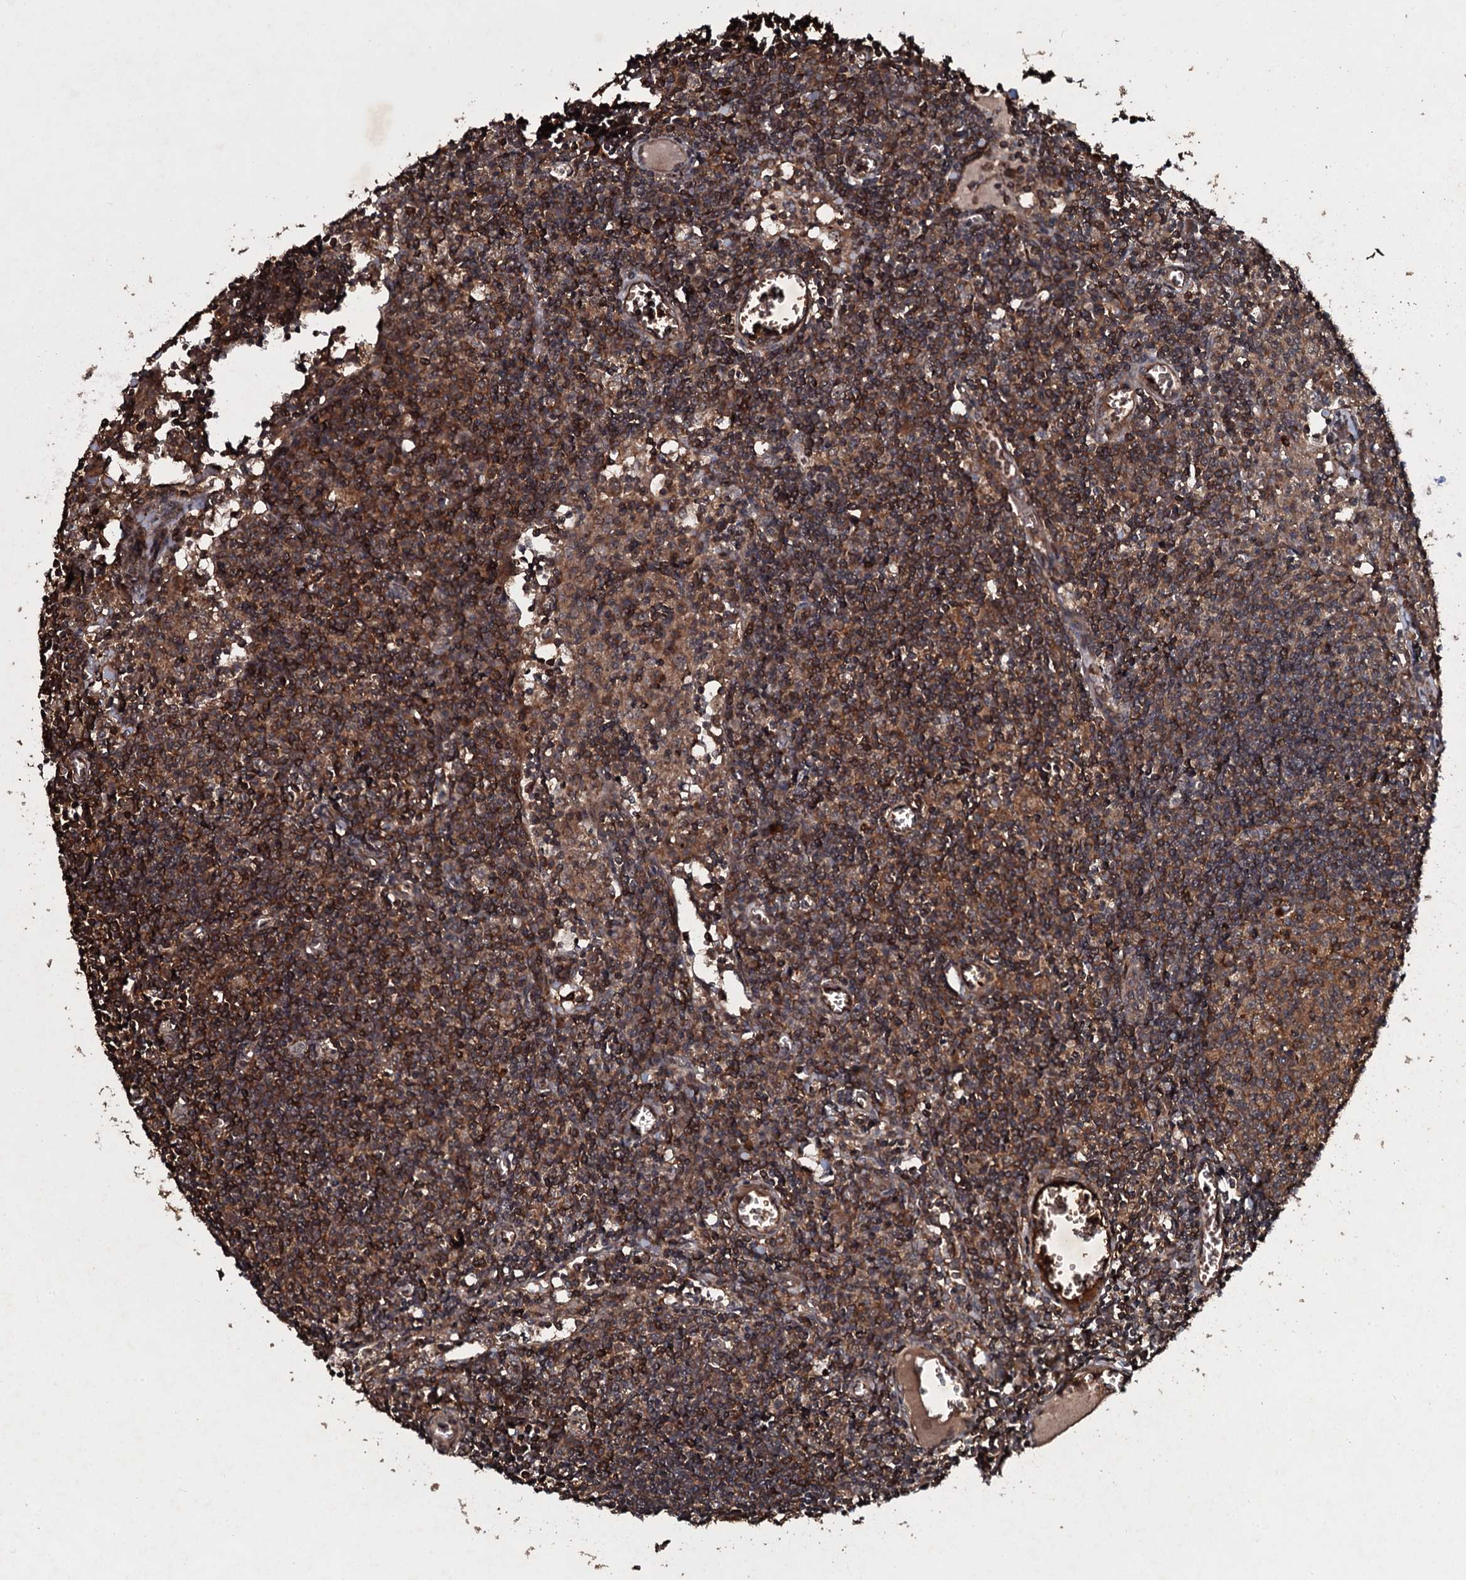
{"staining": {"intensity": "moderate", "quantity": ">75%", "location": "cytoplasmic/membranous"}, "tissue": "lymph node", "cell_type": "Germinal center cells", "image_type": "normal", "snomed": [{"axis": "morphology", "description": "Normal tissue, NOS"}, {"axis": "topography", "description": "Lymph node"}], "caption": "Lymph node stained with immunohistochemistry (IHC) exhibits moderate cytoplasmic/membranous staining in approximately >75% of germinal center cells.", "gene": "ADGRG3", "patient": {"sex": "female", "age": 55}}